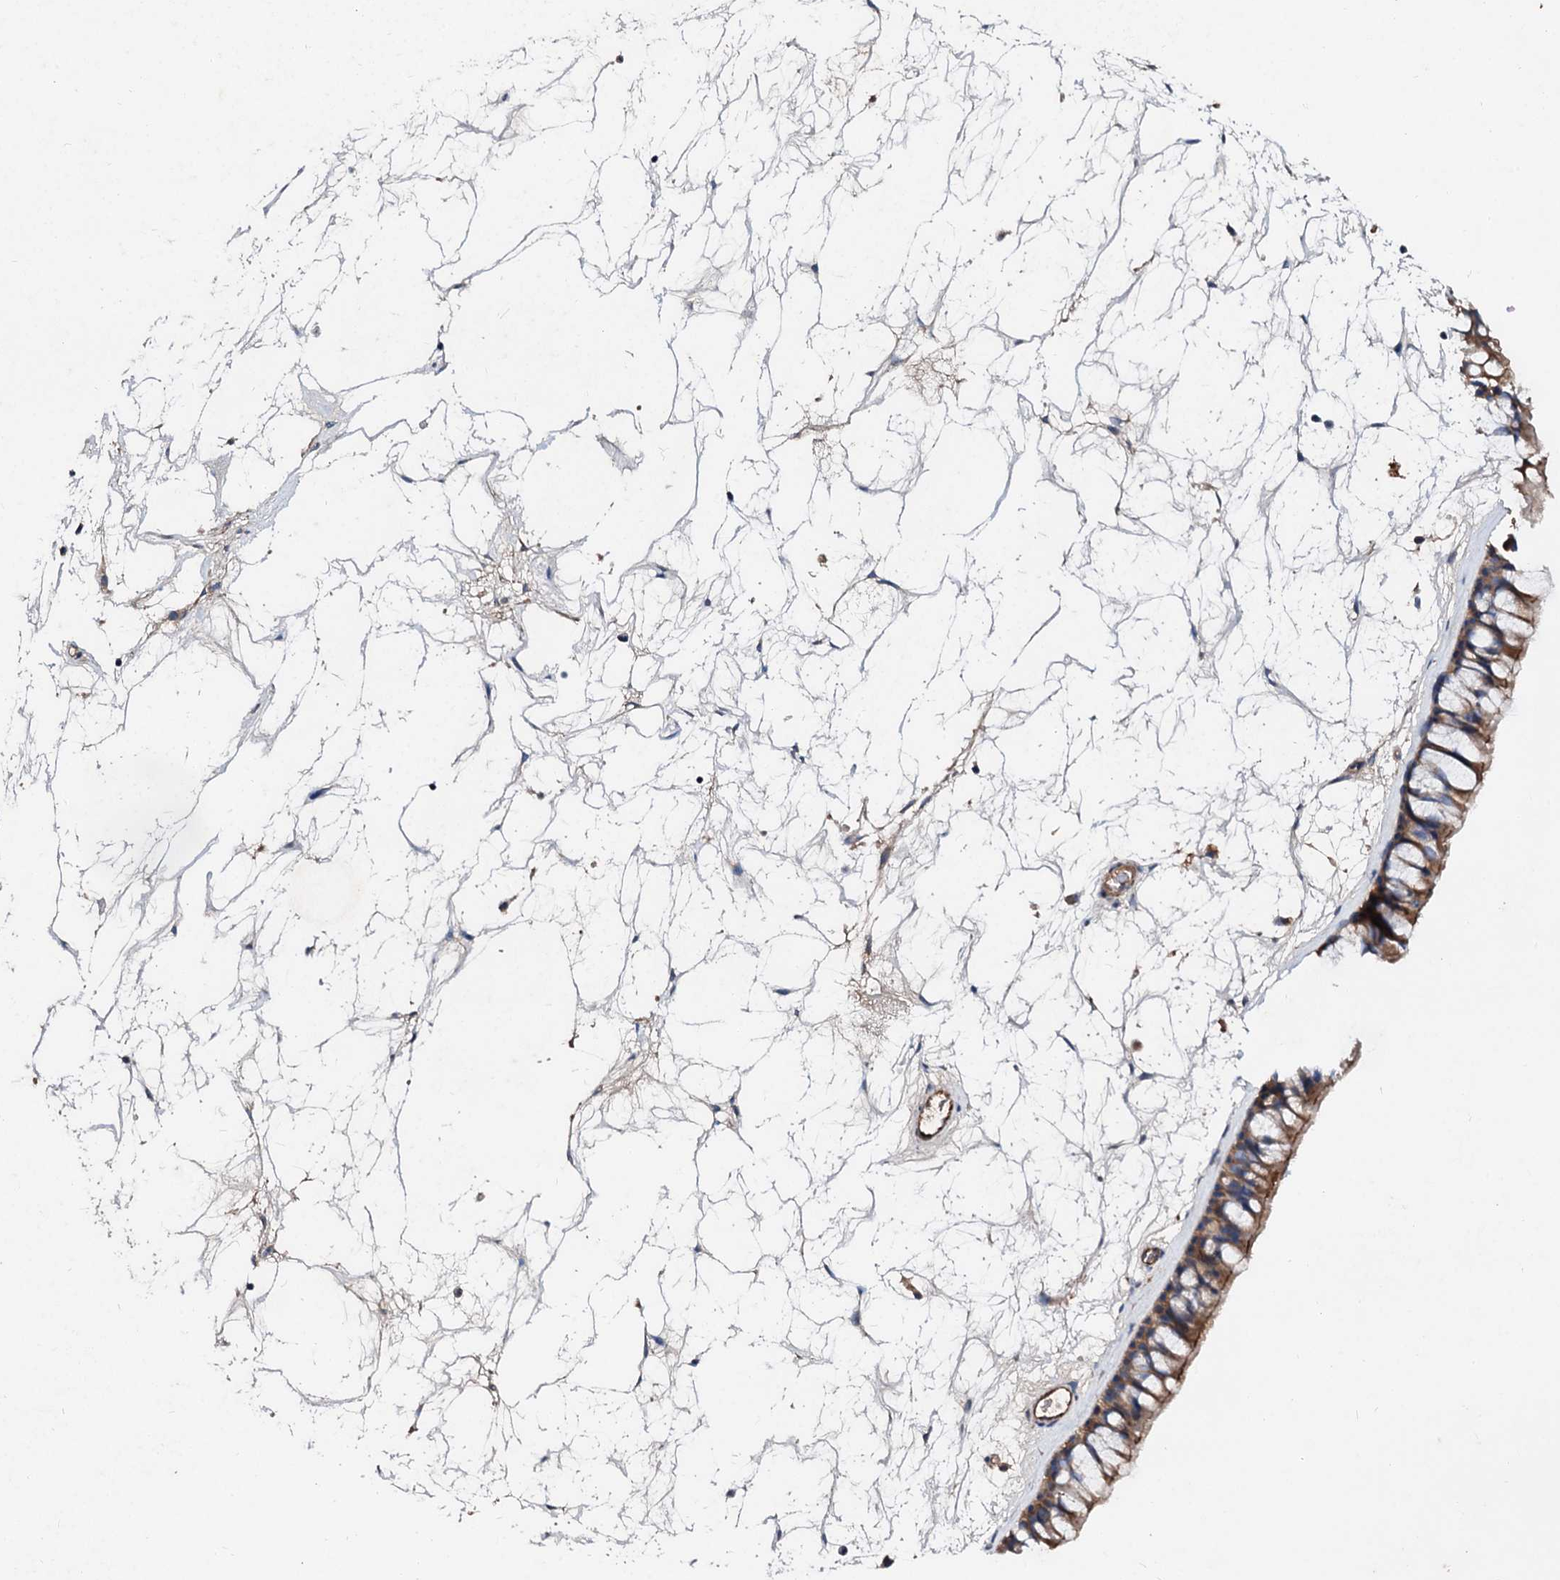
{"staining": {"intensity": "moderate", "quantity": ">75%", "location": "cytoplasmic/membranous"}, "tissue": "nasopharynx", "cell_type": "Respiratory epithelial cells", "image_type": "normal", "snomed": [{"axis": "morphology", "description": "Normal tissue, NOS"}, {"axis": "topography", "description": "Nasopharynx"}], "caption": "Protein analysis of benign nasopharynx shows moderate cytoplasmic/membranous expression in about >75% of respiratory epithelial cells.", "gene": "FIBIN", "patient": {"sex": "male", "age": 64}}